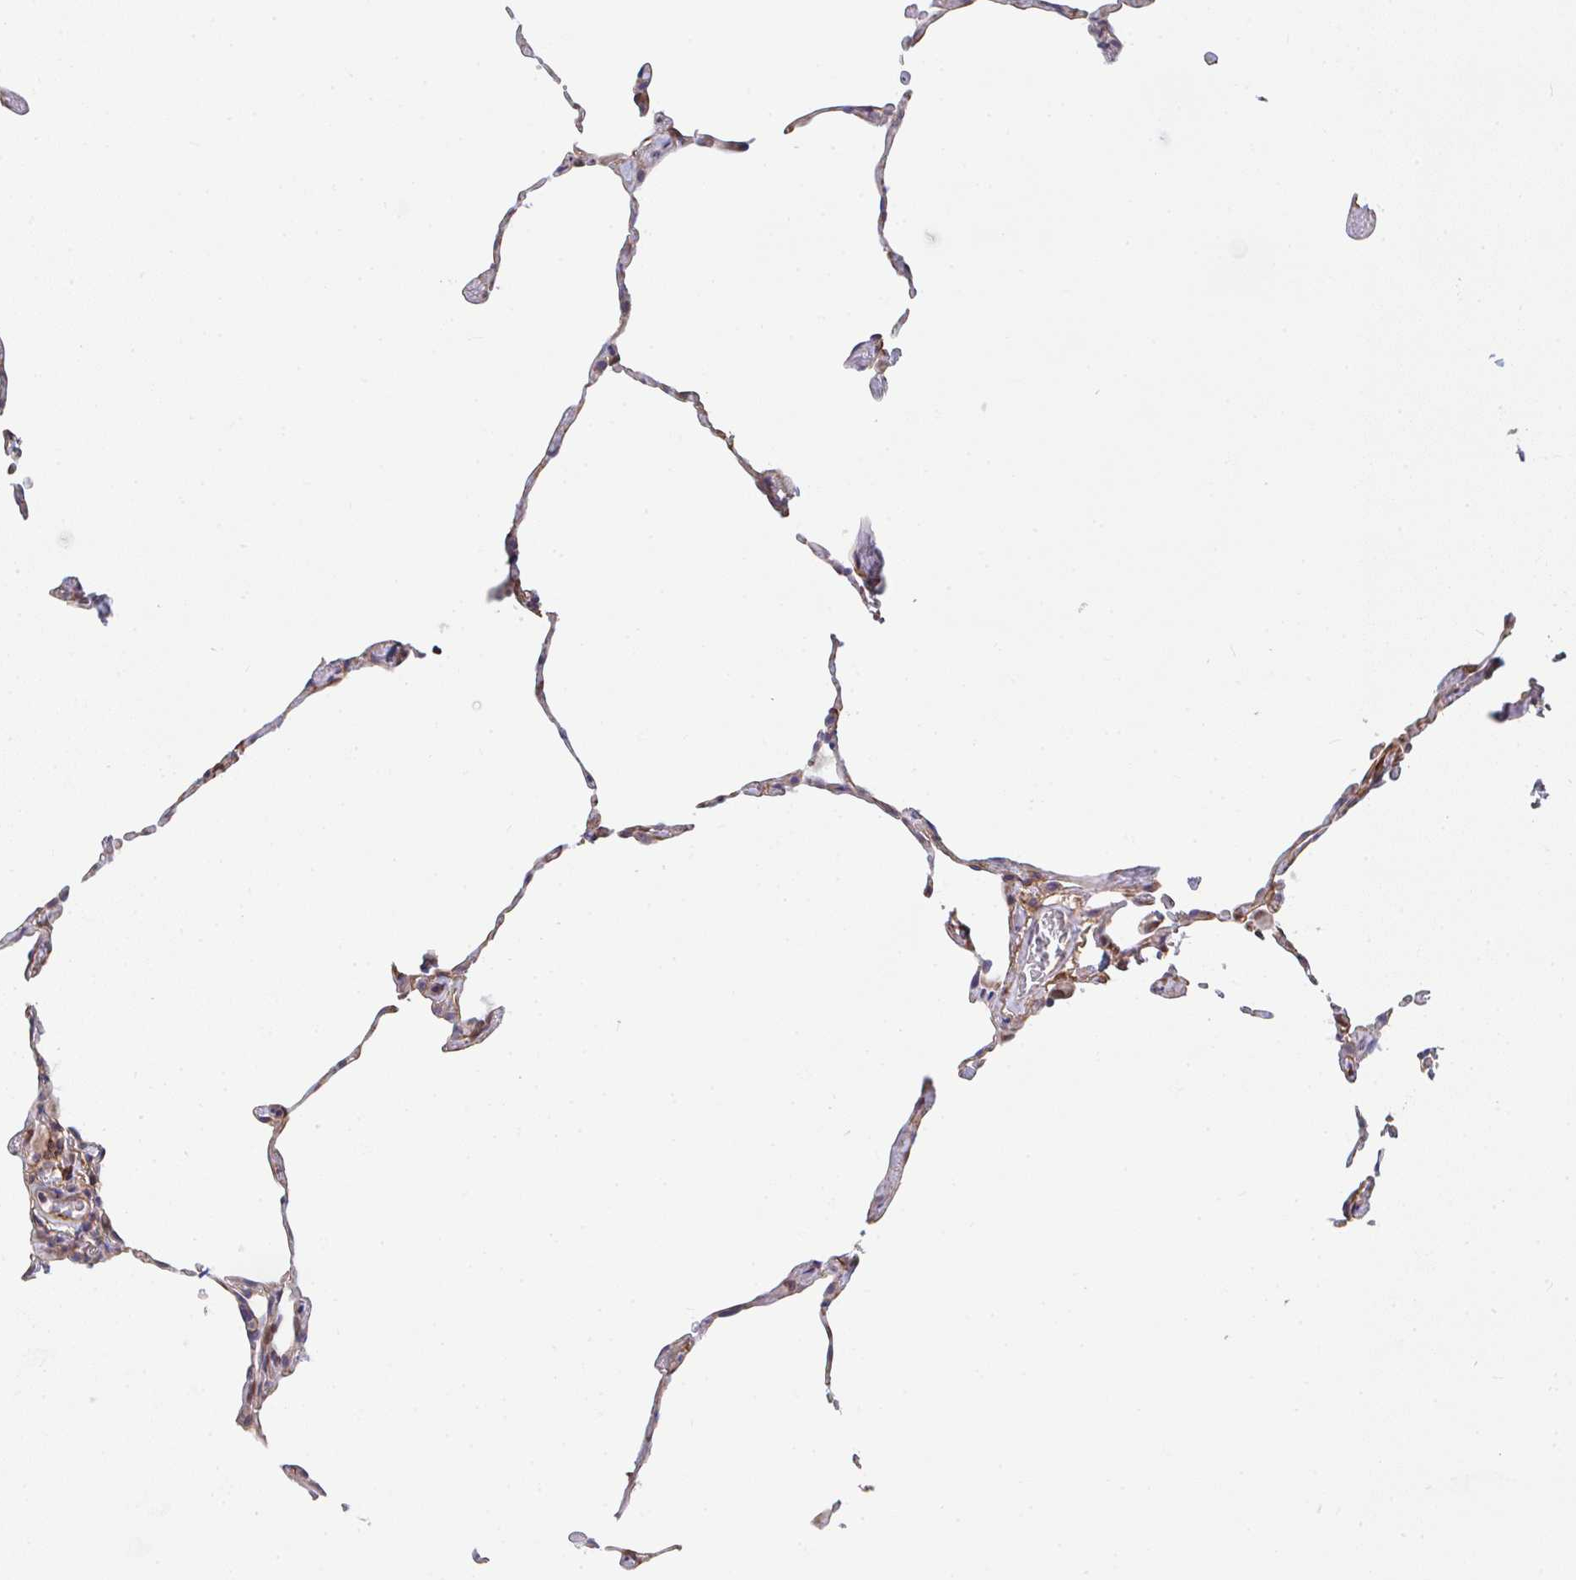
{"staining": {"intensity": "moderate", "quantity": "25%-75%", "location": "cytoplasmic/membranous"}, "tissue": "lung", "cell_type": "Alveolar cells", "image_type": "normal", "snomed": [{"axis": "morphology", "description": "Normal tissue, NOS"}, {"axis": "topography", "description": "Lung"}], "caption": "Protein staining of normal lung exhibits moderate cytoplasmic/membranous staining in approximately 25%-75% of alveolar cells. The staining is performed using DAB brown chromogen to label protein expression. The nuclei are counter-stained blue using hematoxylin.", "gene": "EIF1AD", "patient": {"sex": "female", "age": 57}}